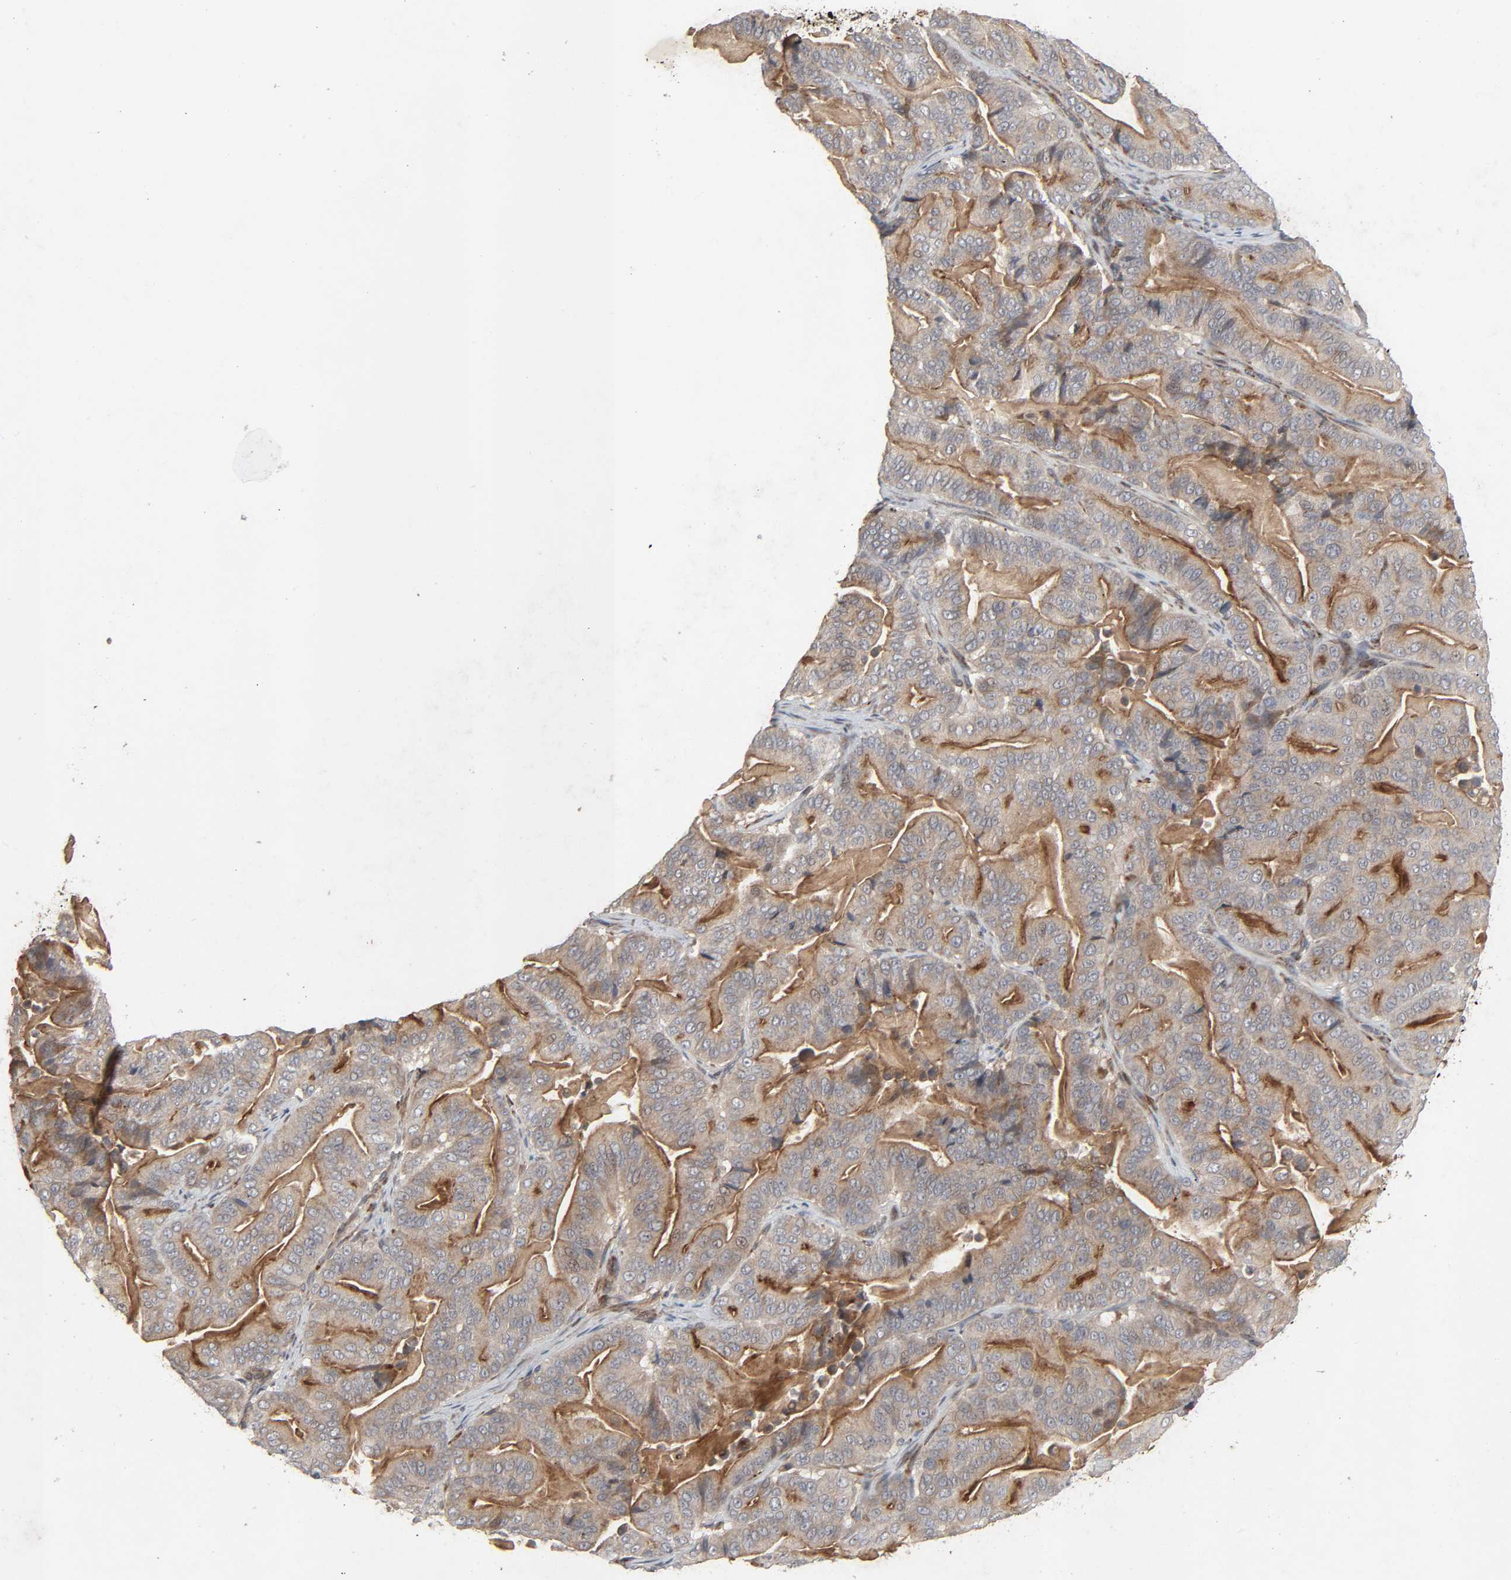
{"staining": {"intensity": "moderate", "quantity": ">75%", "location": "cytoplasmic/membranous"}, "tissue": "pancreatic cancer", "cell_type": "Tumor cells", "image_type": "cancer", "snomed": [{"axis": "morphology", "description": "Adenocarcinoma, NOS"}, {"axis": "topography", "description": "Pancreas"}], "caption": "Tumor cells demonstrate medium levels of moderate cytoplasmic/membranous positivity in approximately >75% of cells in human pancreatic adenocarcinoma. The protein is stained brown, and the nuclei are stained in blue (DAB IHC with brightfield microscopy, high magnification).", "gene": "ADCY4", "patient": {"sex": "male", "age": 63}}